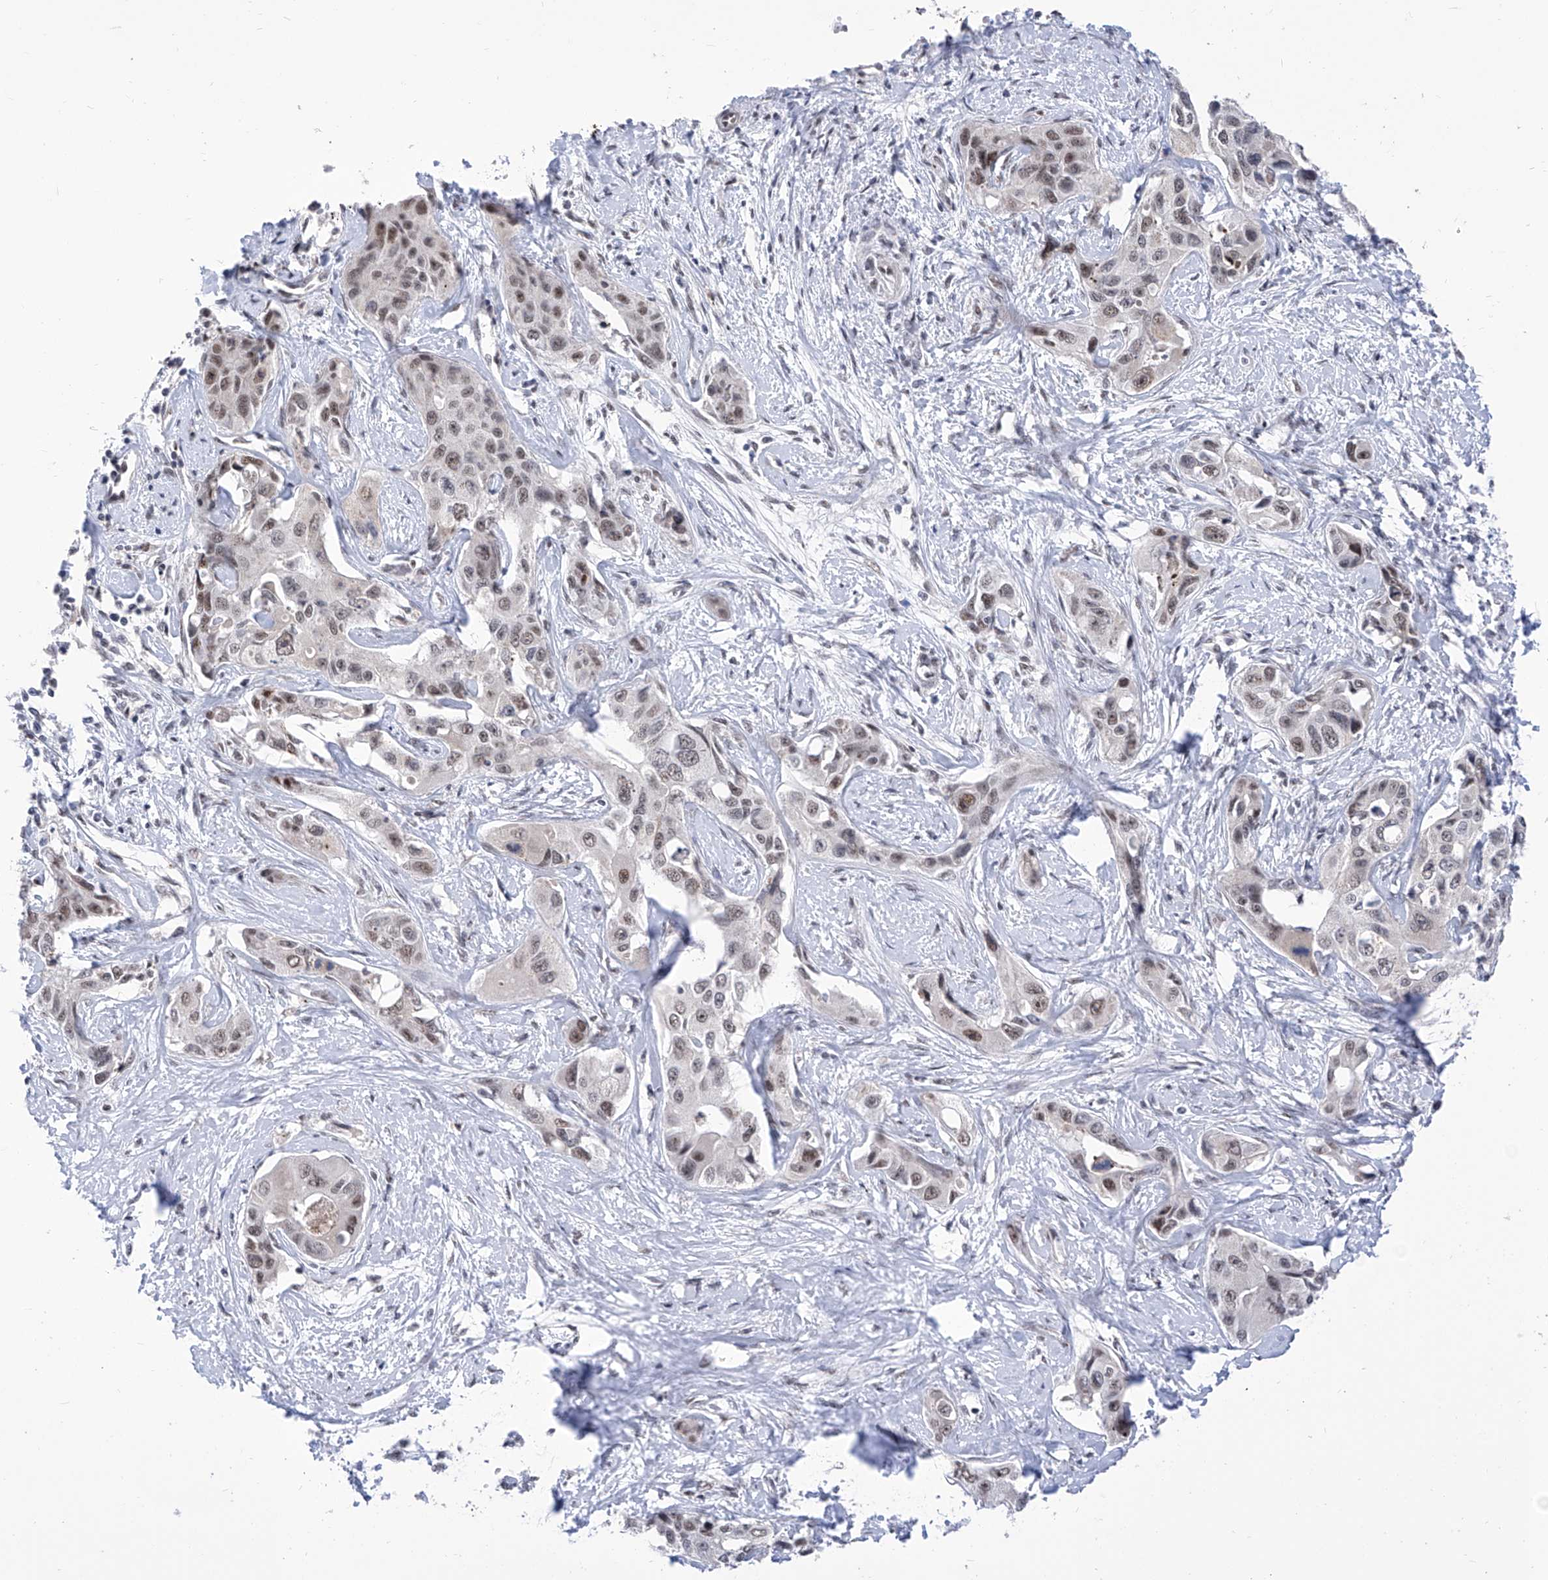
{"staining": {"intensity": "weak", "quantity": ">75%", "location": "nuclear"}, "tissue": "liver cancer", "cell_type": "Tumor cells", "image_type": "cancer", "snomed": [{"axis": "morphology", "description": "Cholangiocarcinoma"}, {"axis": "topography", "description": "Liver"}], "caption": "Immunohistochemical staining of human cholangiocarcinoma (liver) demonstrates low levels of weak nuclear staining in about >75% of tumor cells. The protein is stained brown, and the nuclei are stained in blue (DAB (3,3'-diaminobenzidine) IHC with brightfield microscopy, high magnification).", "gene": "SART1", "patient": {"sex": "male", "age": 59}}